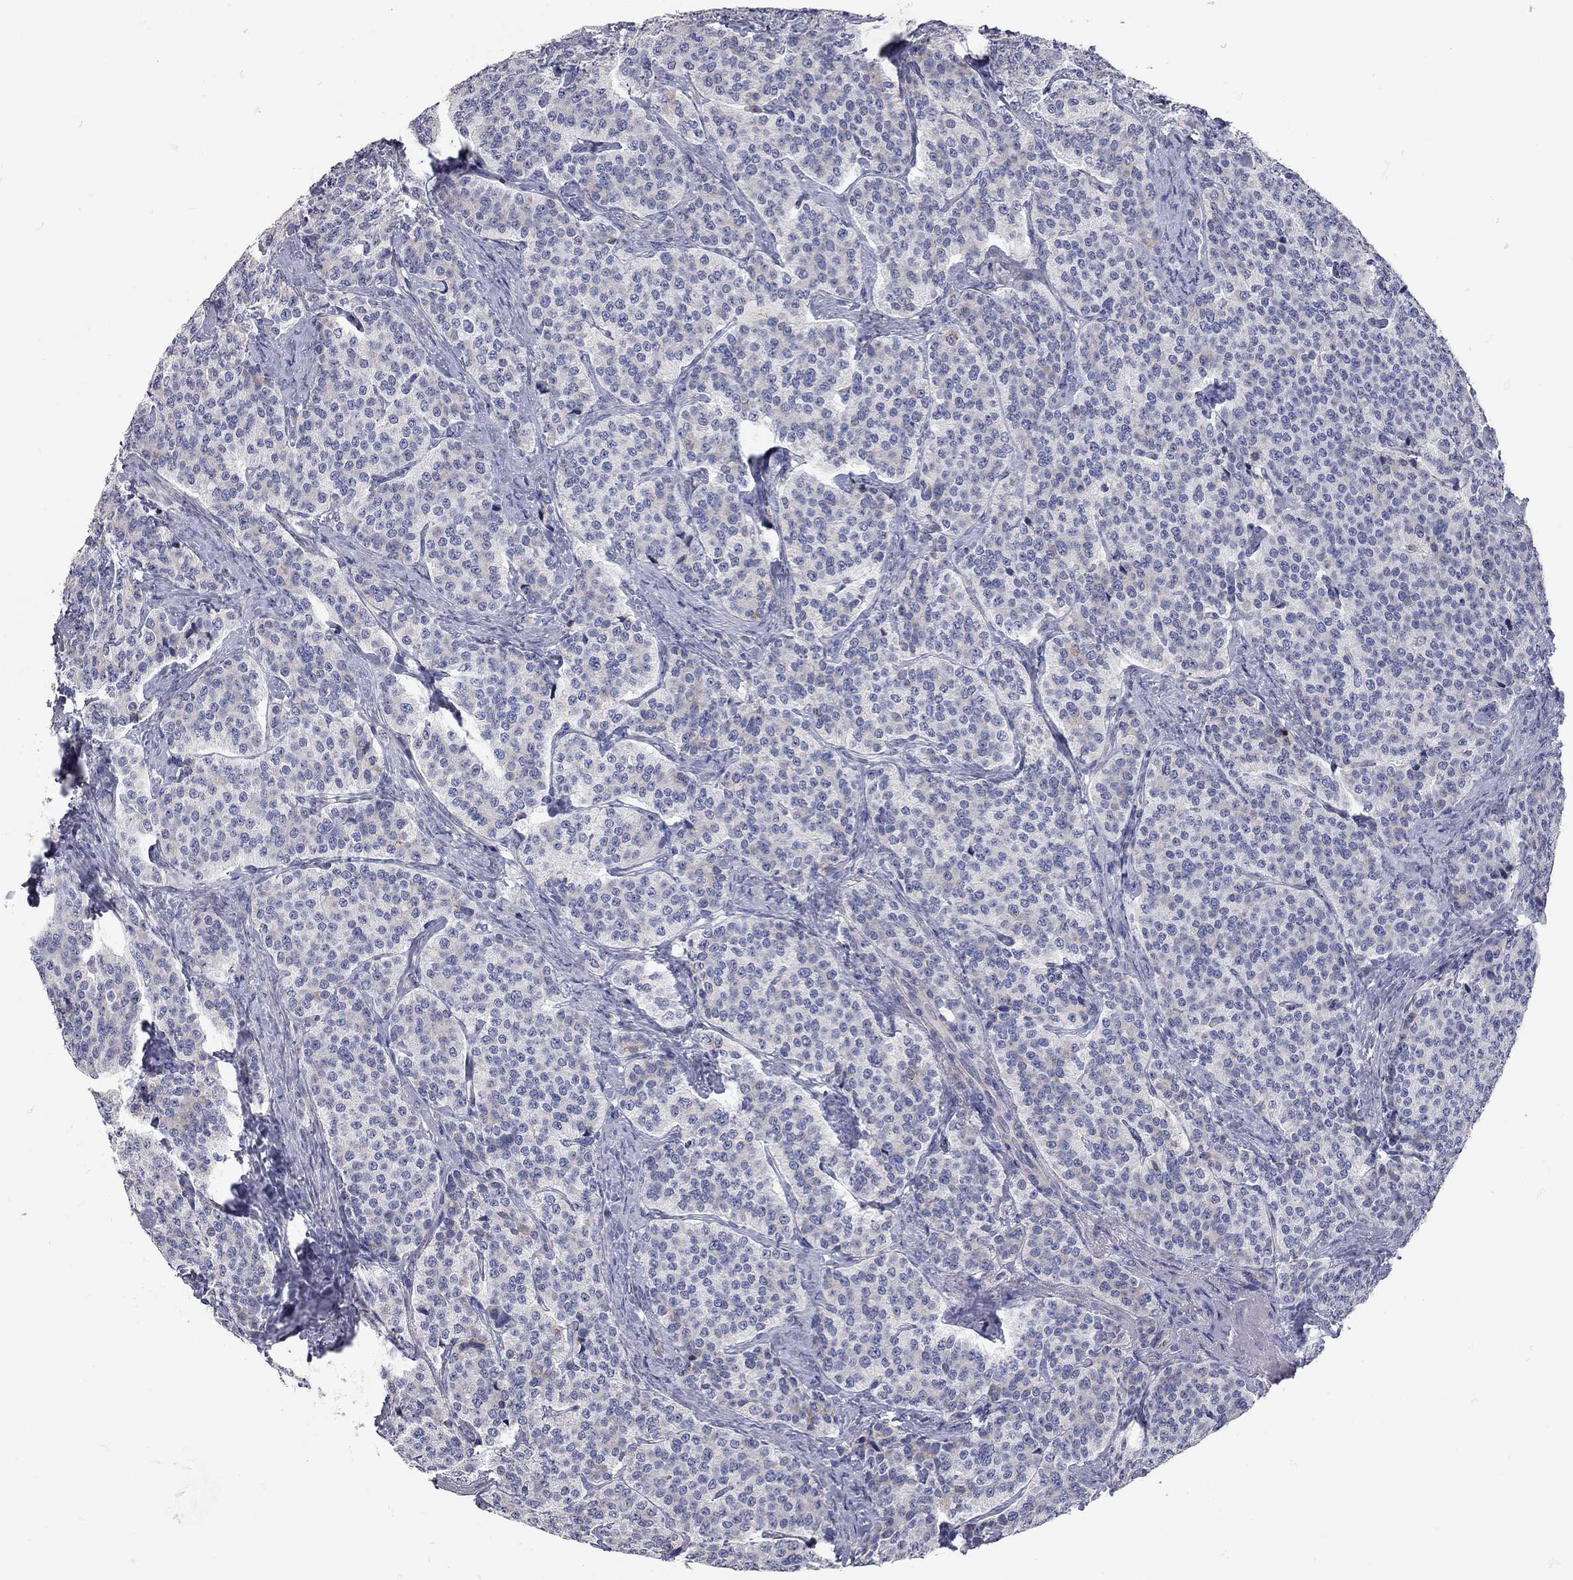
{"staining": {"intensity": "negative", "quantity": "none", "location": "none"}, "tissue": "carcinoid", "cell_type": "Tumor cells", "image_type": "cancer", "snomed": [{"axis": "morphology", "description": "Carcinoid, malignant, NOS"}, {"axis": "topography", "description": "Small intestine"}], "caption": "Immunohistochemistry (IHC) of human carcinoid displays no expression in tumor cells.", "gene": "XAGE2", "patient": {"sex": "female", "age": 58}}